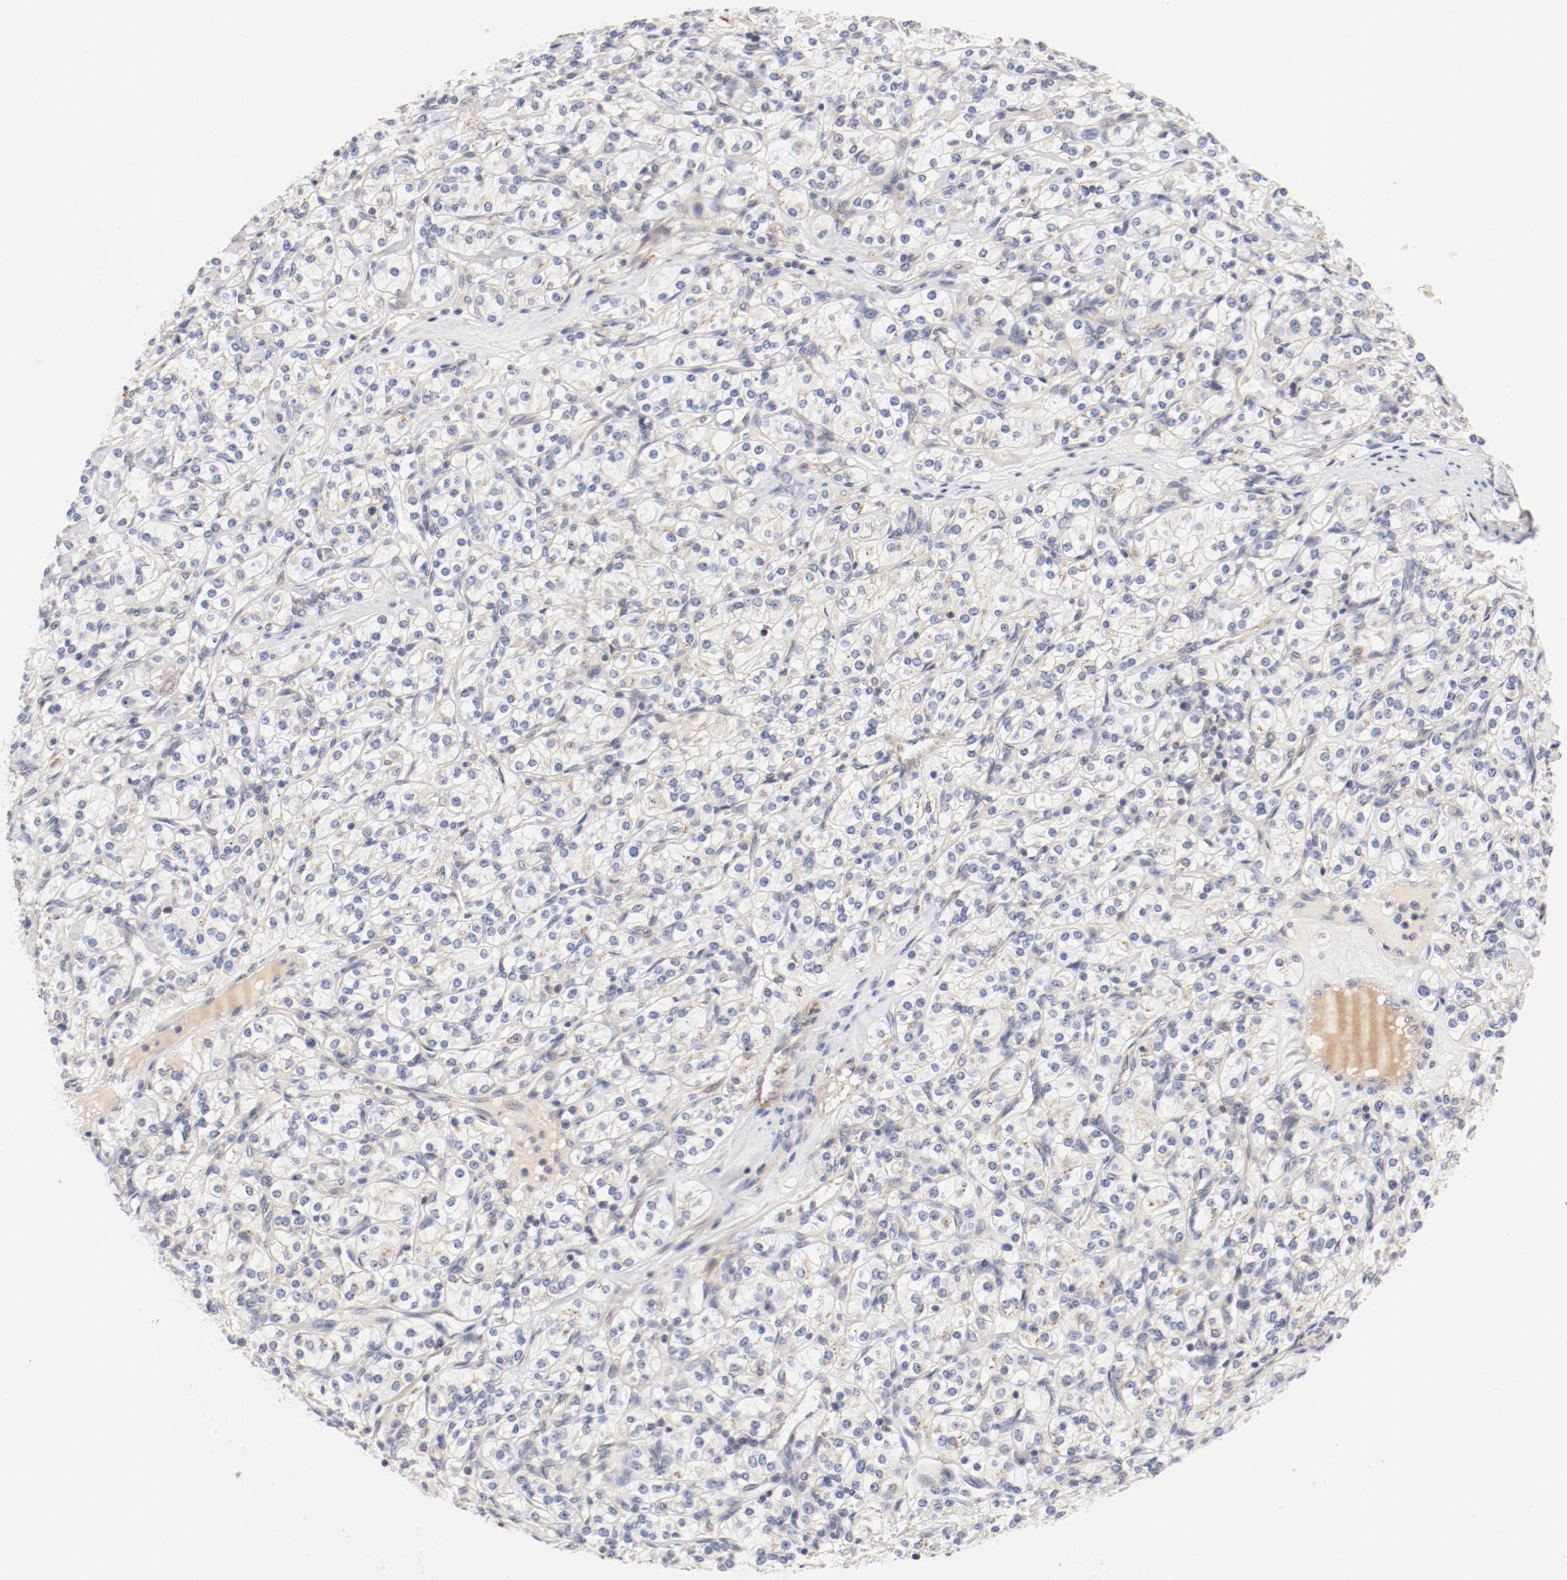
{"staining": {"intensity": "negative", "quantity": "none", "location": "none"}, "tissue": "renal cancer", "cell_type": "Tumor cells", "image_type": "cancer", "snomed": [{"axis": "morphology", "description": "Adenocarcinoma, NOS"}, {"axis": "topography", "description": "Kidney"}], "caption": "The micrograph exhibits no staining of tumor cells in renal adenocarcinoma.", "gene": "ZNF267", "patient": {"sex": "male", "age": 77}}